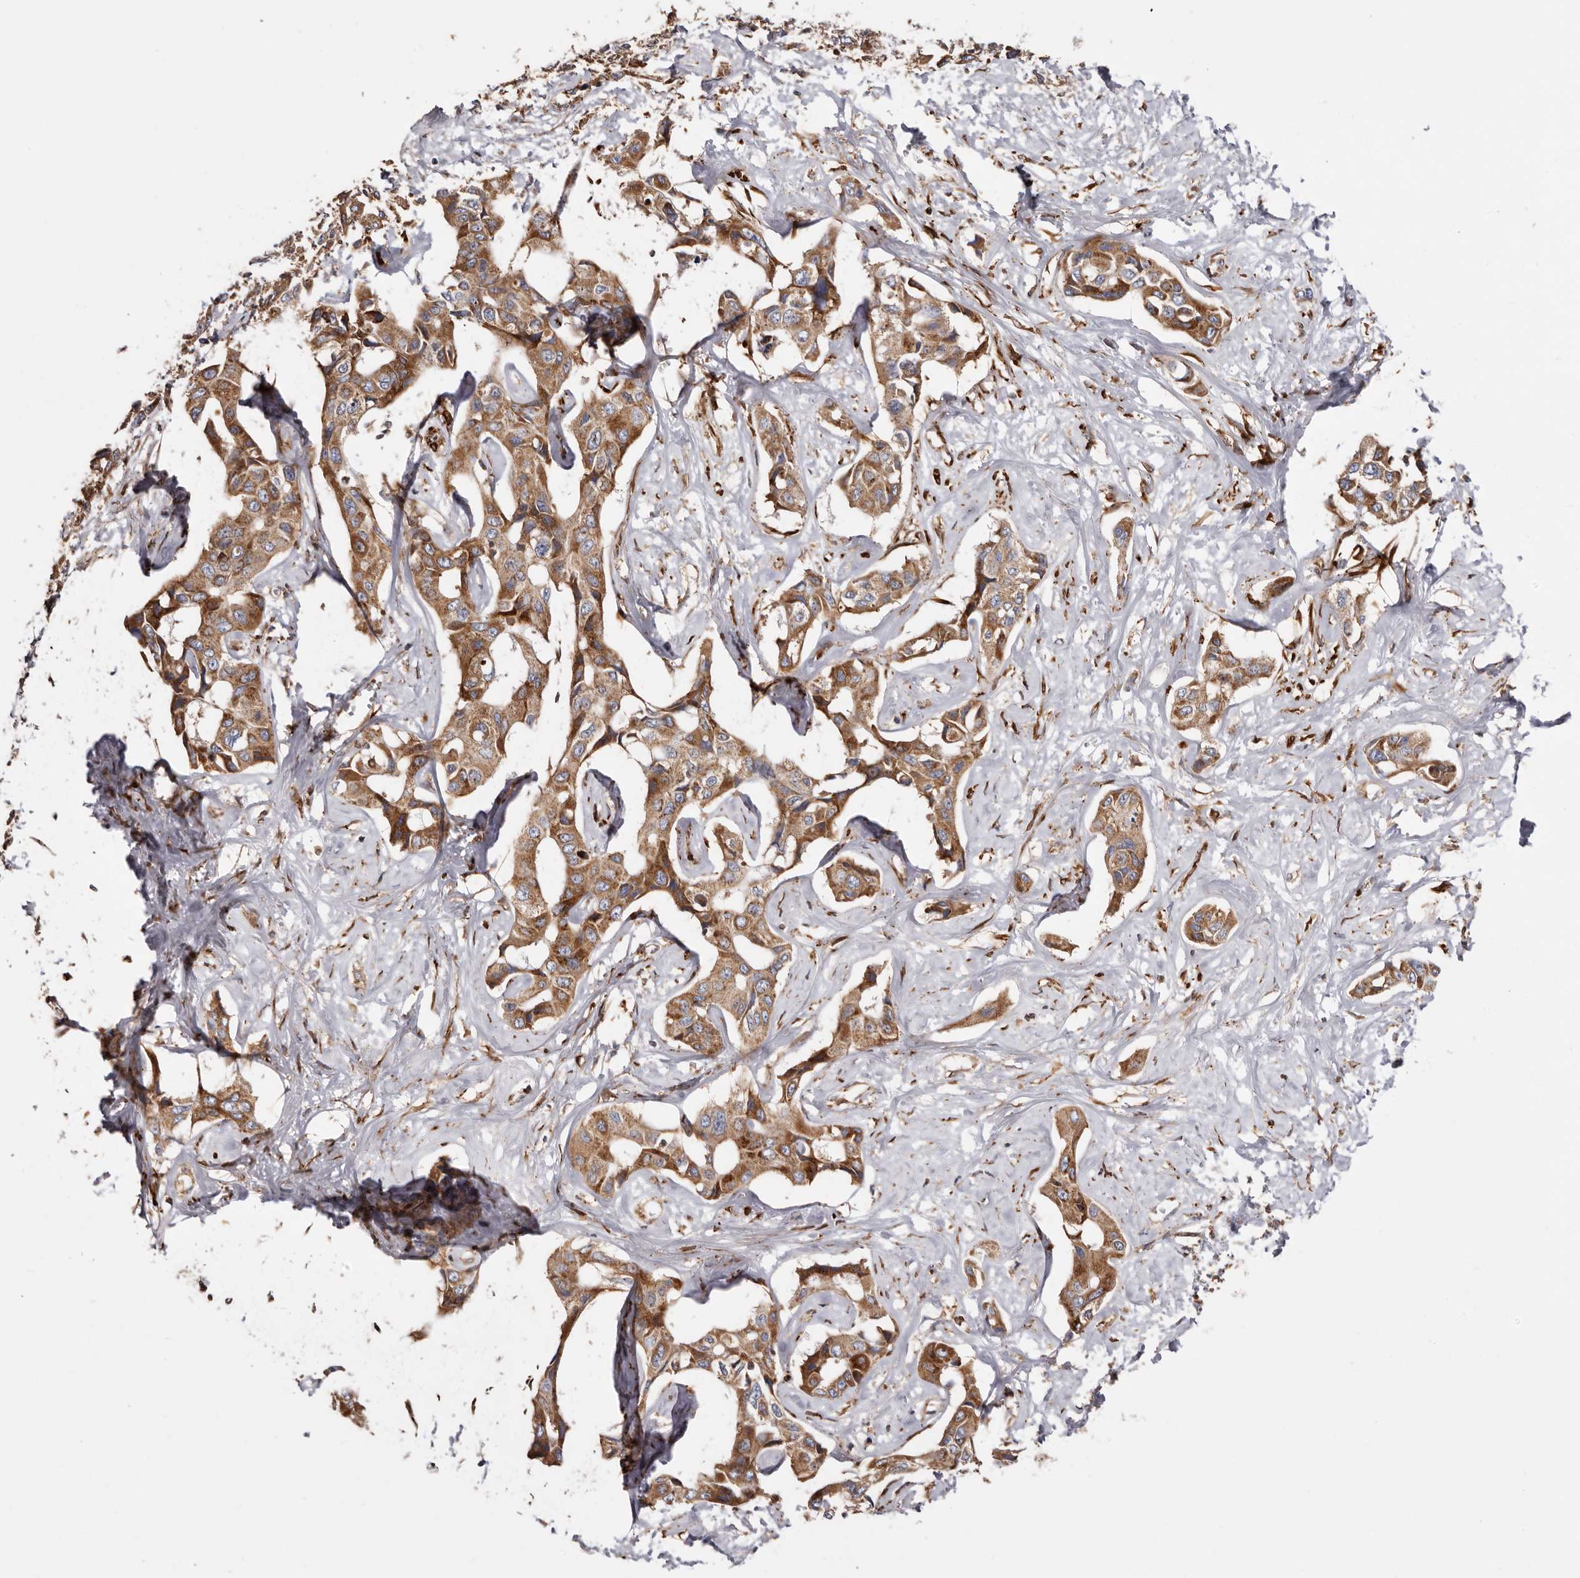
{"staining": {"intensity": "moderate", "quantity": ">75%", "location": "cytoplasmic/membranous"}, "tissue": "liver cancer", "cell_type": "Tumor cells", "image_type": "cancer", "snomed": [{"axis": "morphology", "description": "Cholangiocarcinoma"}, {"axis": "topography", "description": "Liver"}], "caption": "Liver cancer stained with a protein marker exhibits moderate staining in tumor cells.", "gene": "COQ8B", "patient": {"sex": "male", "age": 59}}